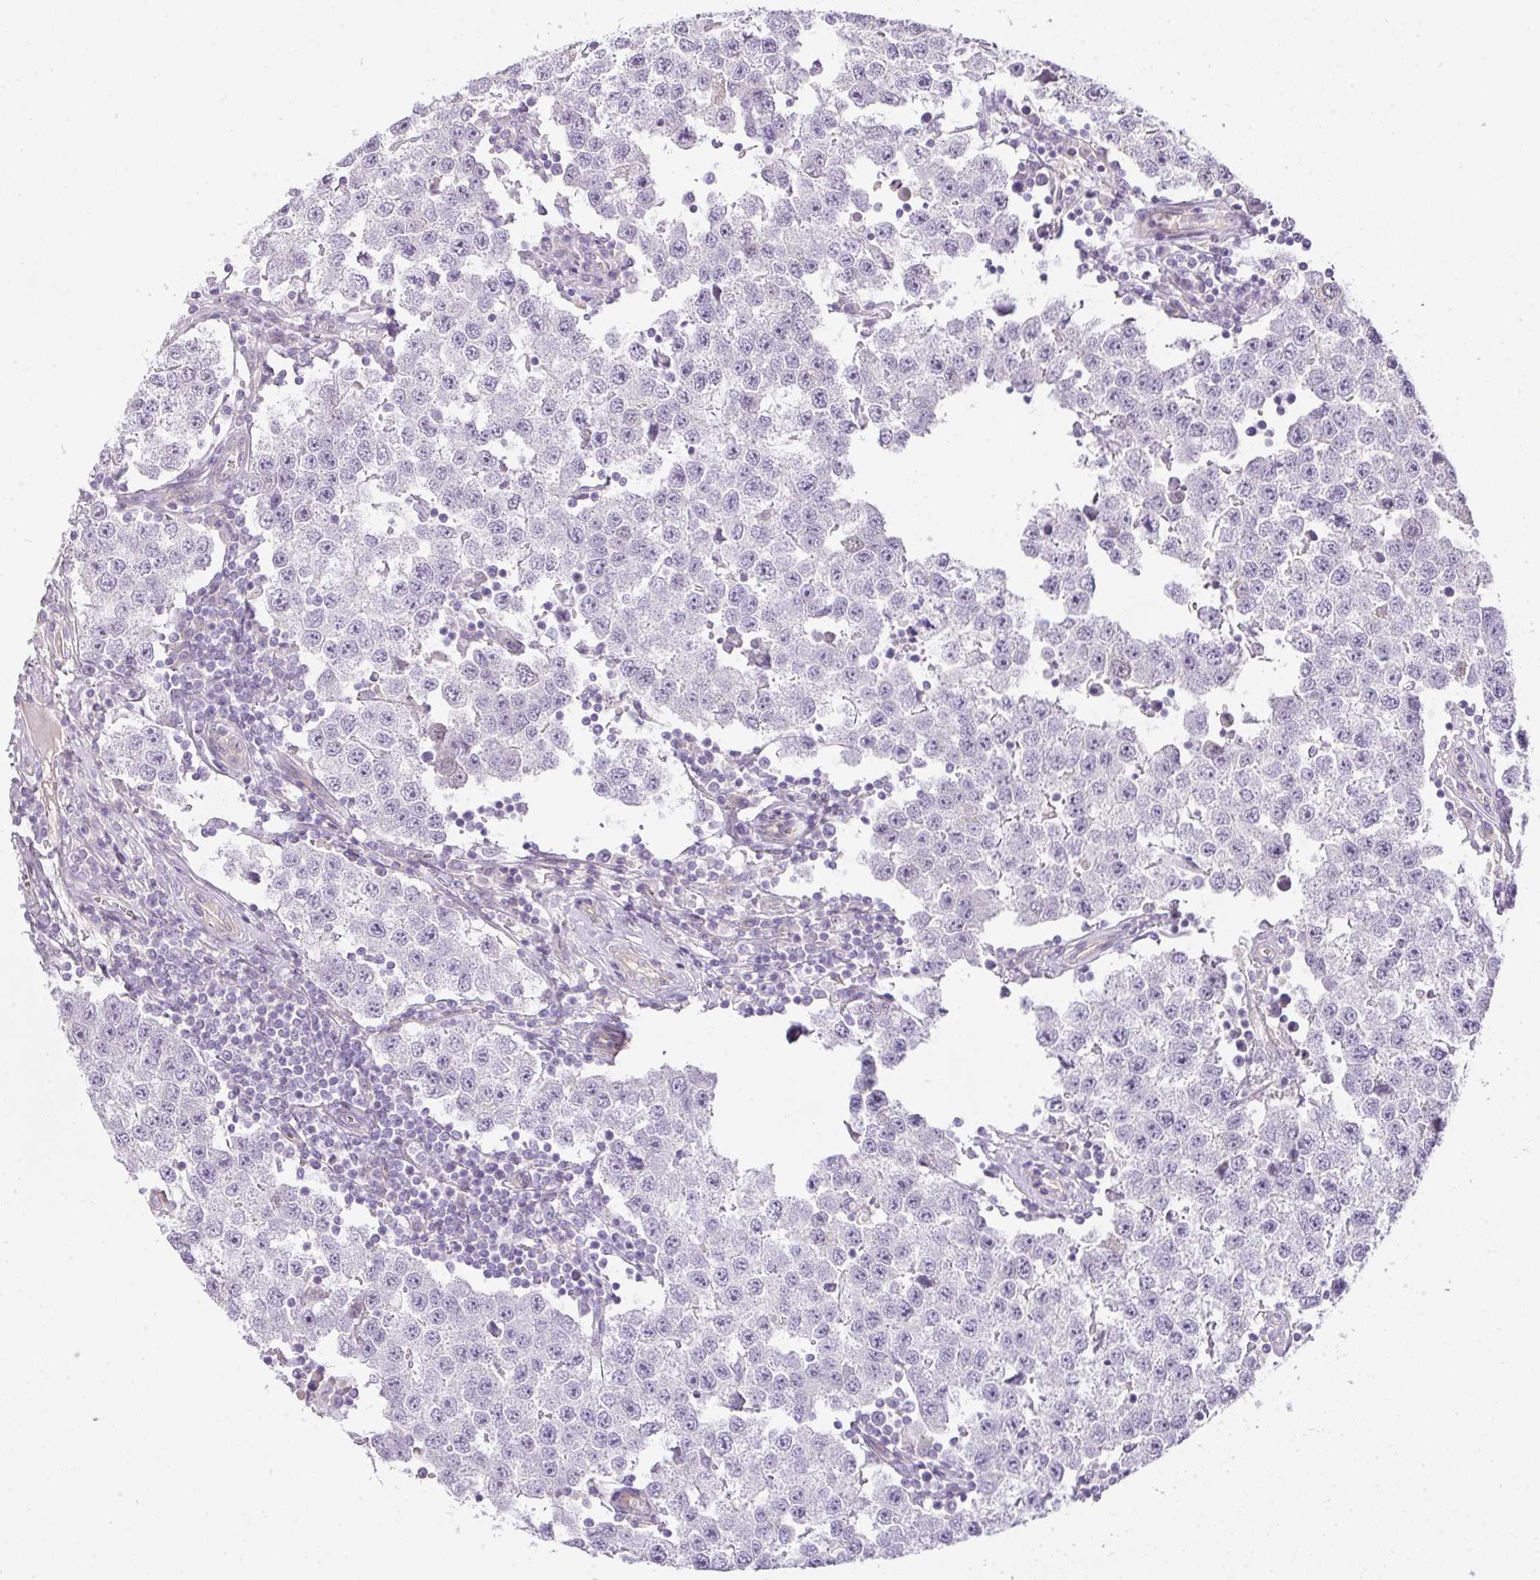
{"staining": {"intensity": "negative", "quantity": "none", "location": "none"}, "tissue": "testis cancer", "cell_type": "Tumor cells", "image_type": "cancer", "snomed": [{"axis": "morphology", "description": "Seminoma, NOS"}, {"axis": "topography", "description": "Testis"}], "caption": "The micrograph demonstrates no staining of tumor cells in testis cancer.", "gene": "RAX2", "patient": {"sex": "male", "age": 34}}